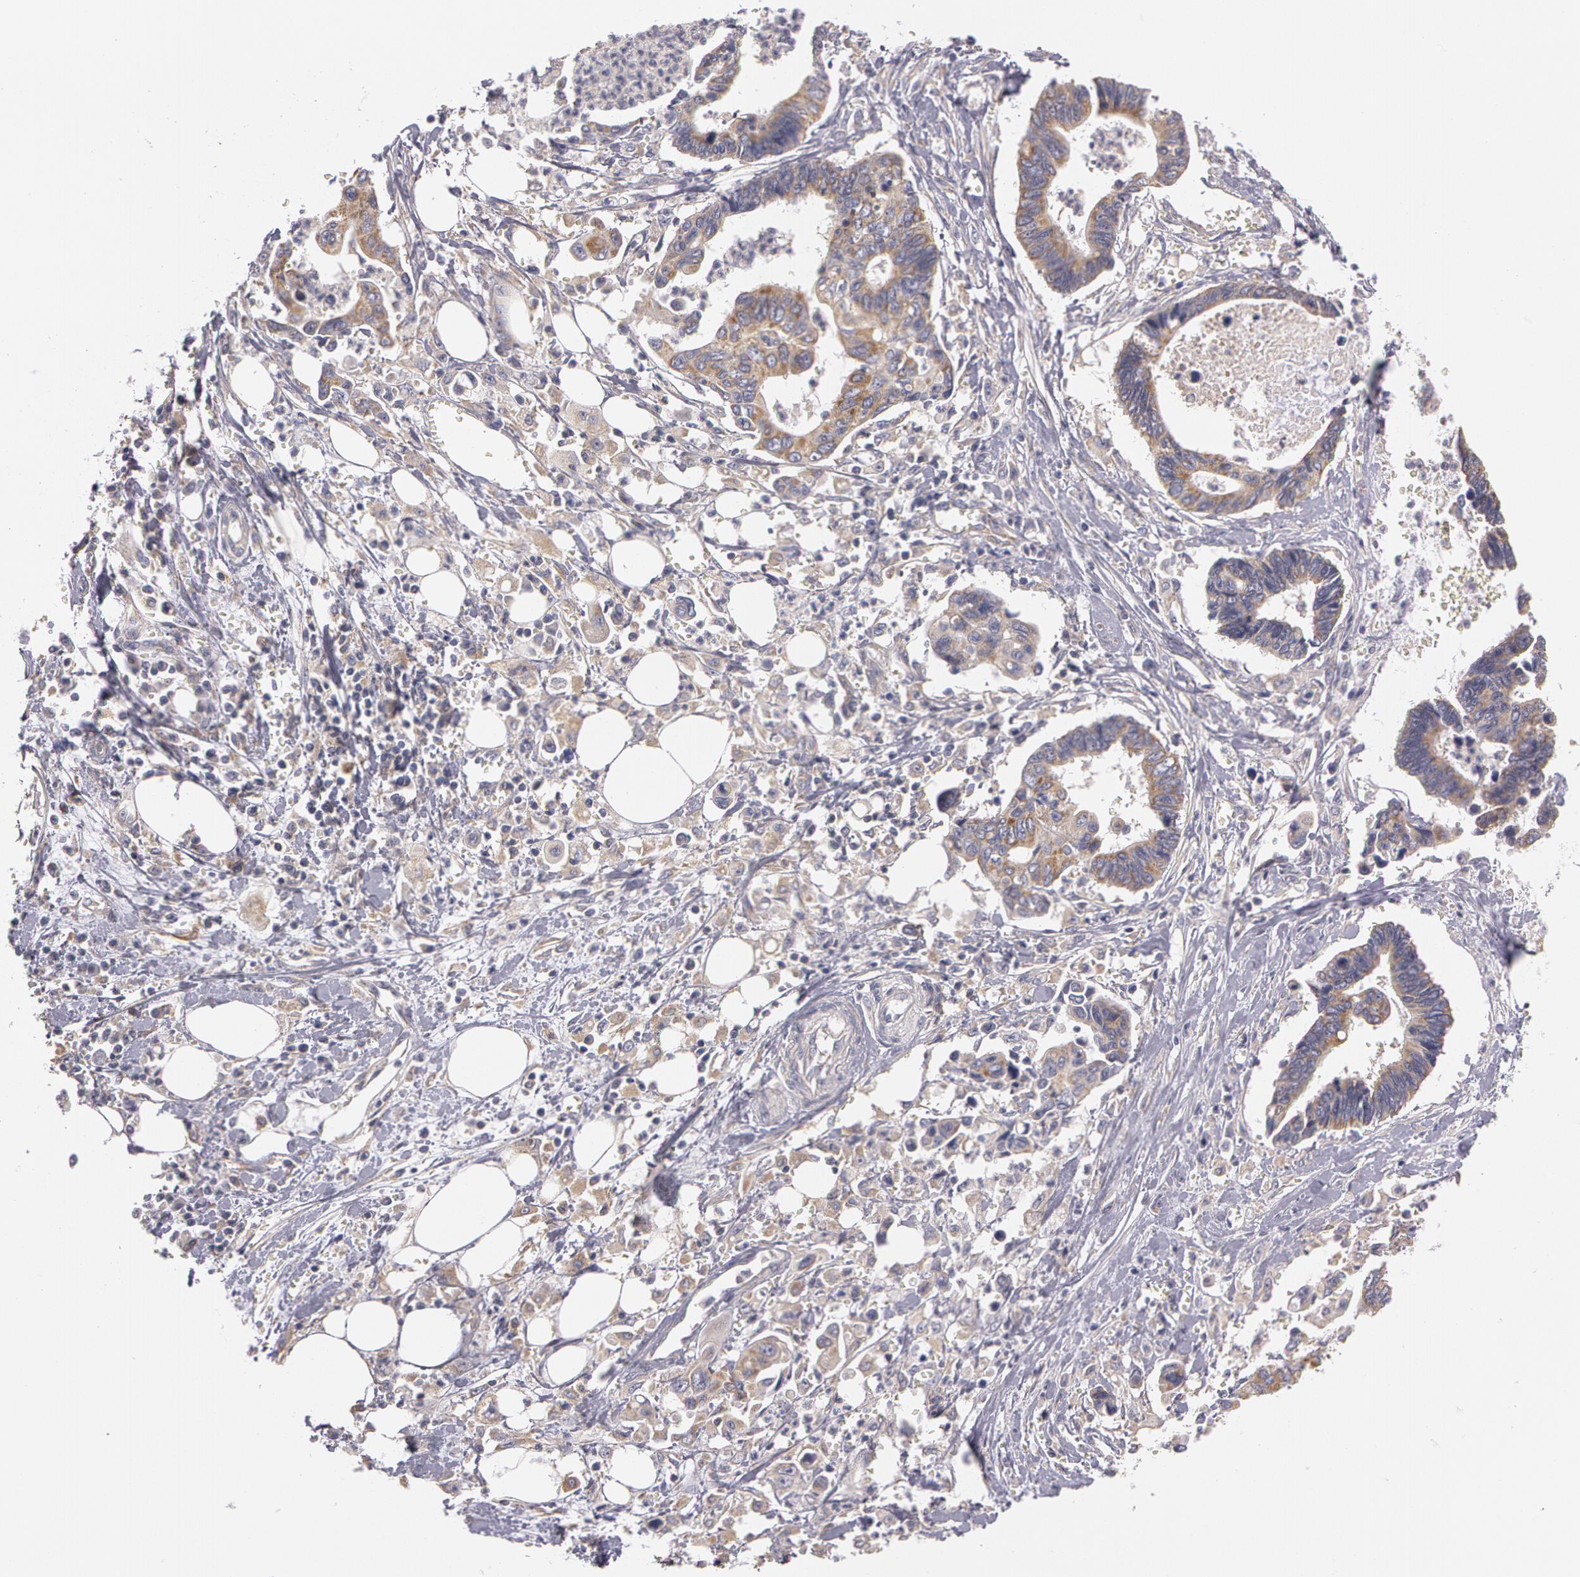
{"staining": {"intensity": "weak", "quantity": ">75%", "location": "cytoplasmic/membranous"}, "tissue": "pancreatic cancer", "cell_type": "Tumor cells", "image_type": "cancer", "snomed": [{"axis": "morphology", "description": "Adenocarcinoma, NOS"}, {"axis": "topography", "description": "Pancreas"}], "caption": "Protein expression analysis of pancreatic adenocarcinoma displays weak cytoplasmic/membranous expression in about >75% of tumor cells. The staining is performed using DAB brown chromogen to label protein expression. The nuclei are counter-stained blue using hematoxylin.", "gene": "NEK9", "patient": {"sex": "female", "age": 70}}